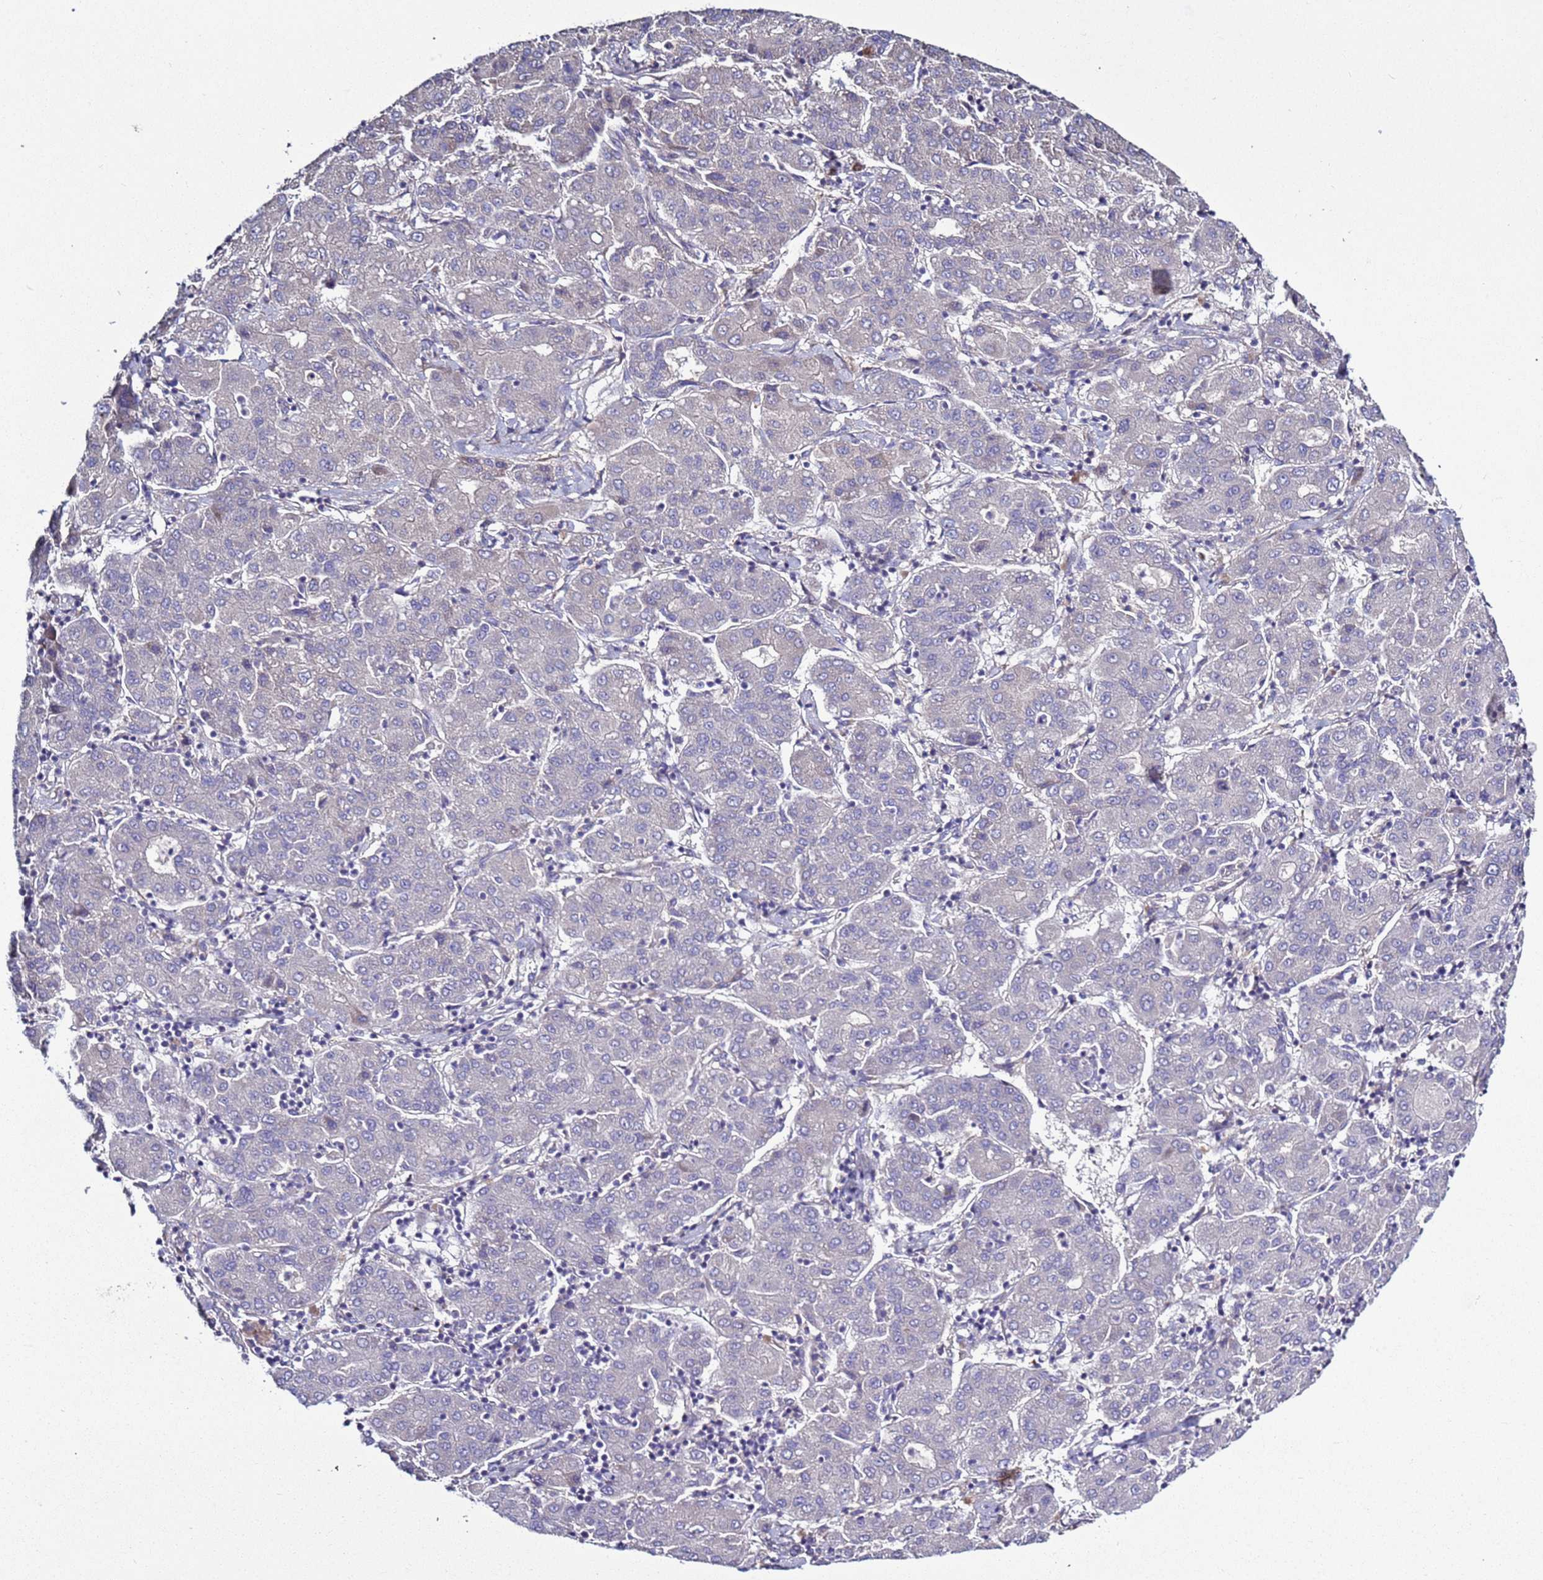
{"staining": {"intensity": "negative", "quantity": "none", "location": "none"}, "tissue": "liver cancer", "cell_type": "Tumor cells", "image_type": "cancer", "snomed": [{"axis": "morphology", "description": "Carcinoma, Hepatocellular, NOS"}, {"axis": "topography", "description": "Liver"}], "caption": "This is an IHC photomicrograph of liver cancer (hepatocellular carcinoma). There is no expression in tumor cells.", "gene": "RABL2B", "patient": {"sex": "male", "age": 65}}